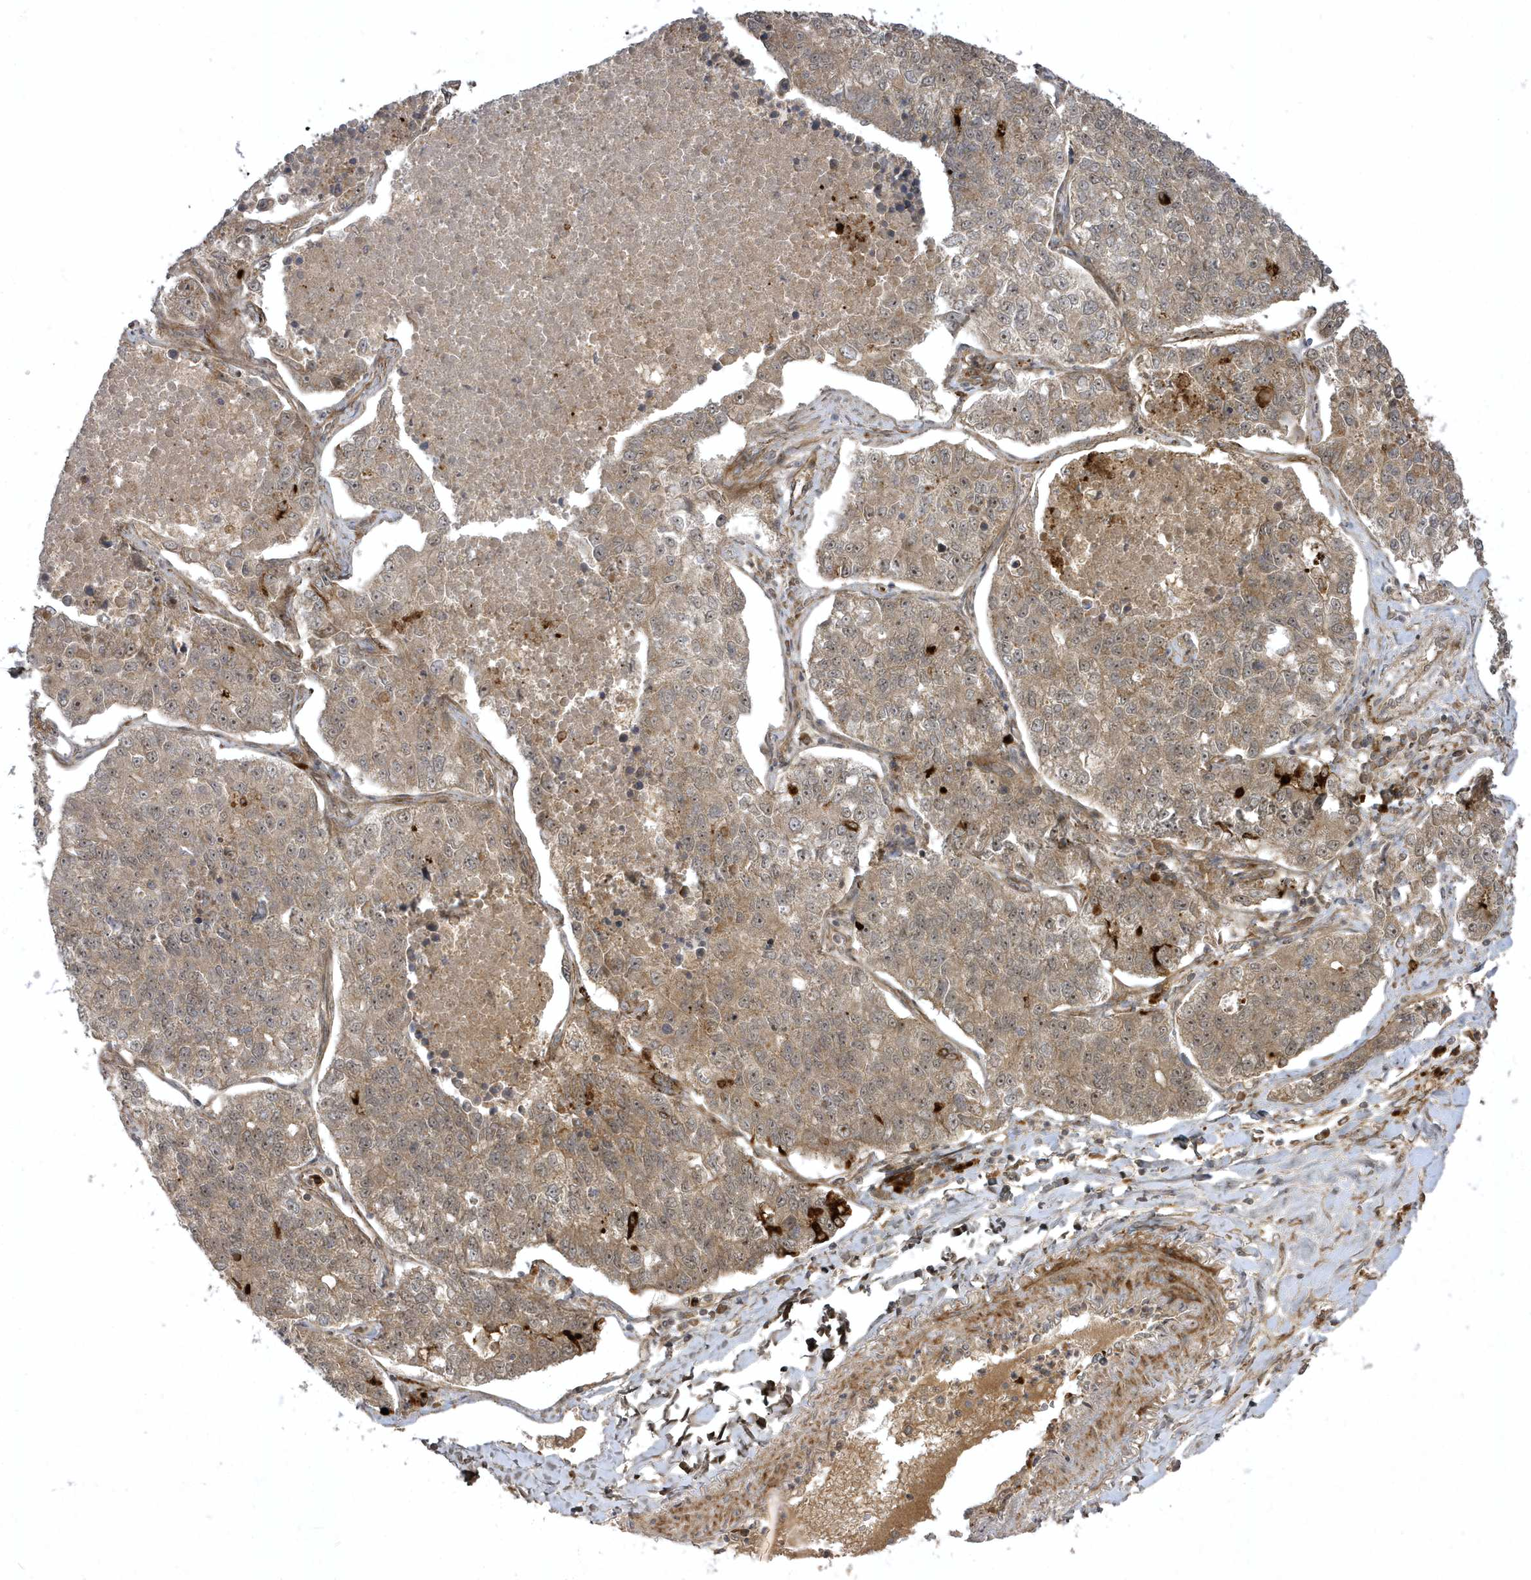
{"staining": {"intensity": "weak", "quantity": ">75%", "location": "cytoplasmic/membranous"}, "tissue": "lung cancer", "cell_type": "Tumor cells", "image_type": "cancer", "snomed": [{"axis": "morphology", "description": "Adenocarcinoma, NOS"}, {"axis": "topography", "description": "Lung"}], "caption": "Immunohistochemical staining of lung adenocarcinoma exhibits low levels of weak cytoplasmic/membranous protein expression in about >75% of tumor cells. The protein of interest is stained brown, and the nuclei are stained in blue (DAB IHC with brightfield microscopy, high magnification).", "gene": "FAM83C", "patient": {"sex": "male", "age": 49}}